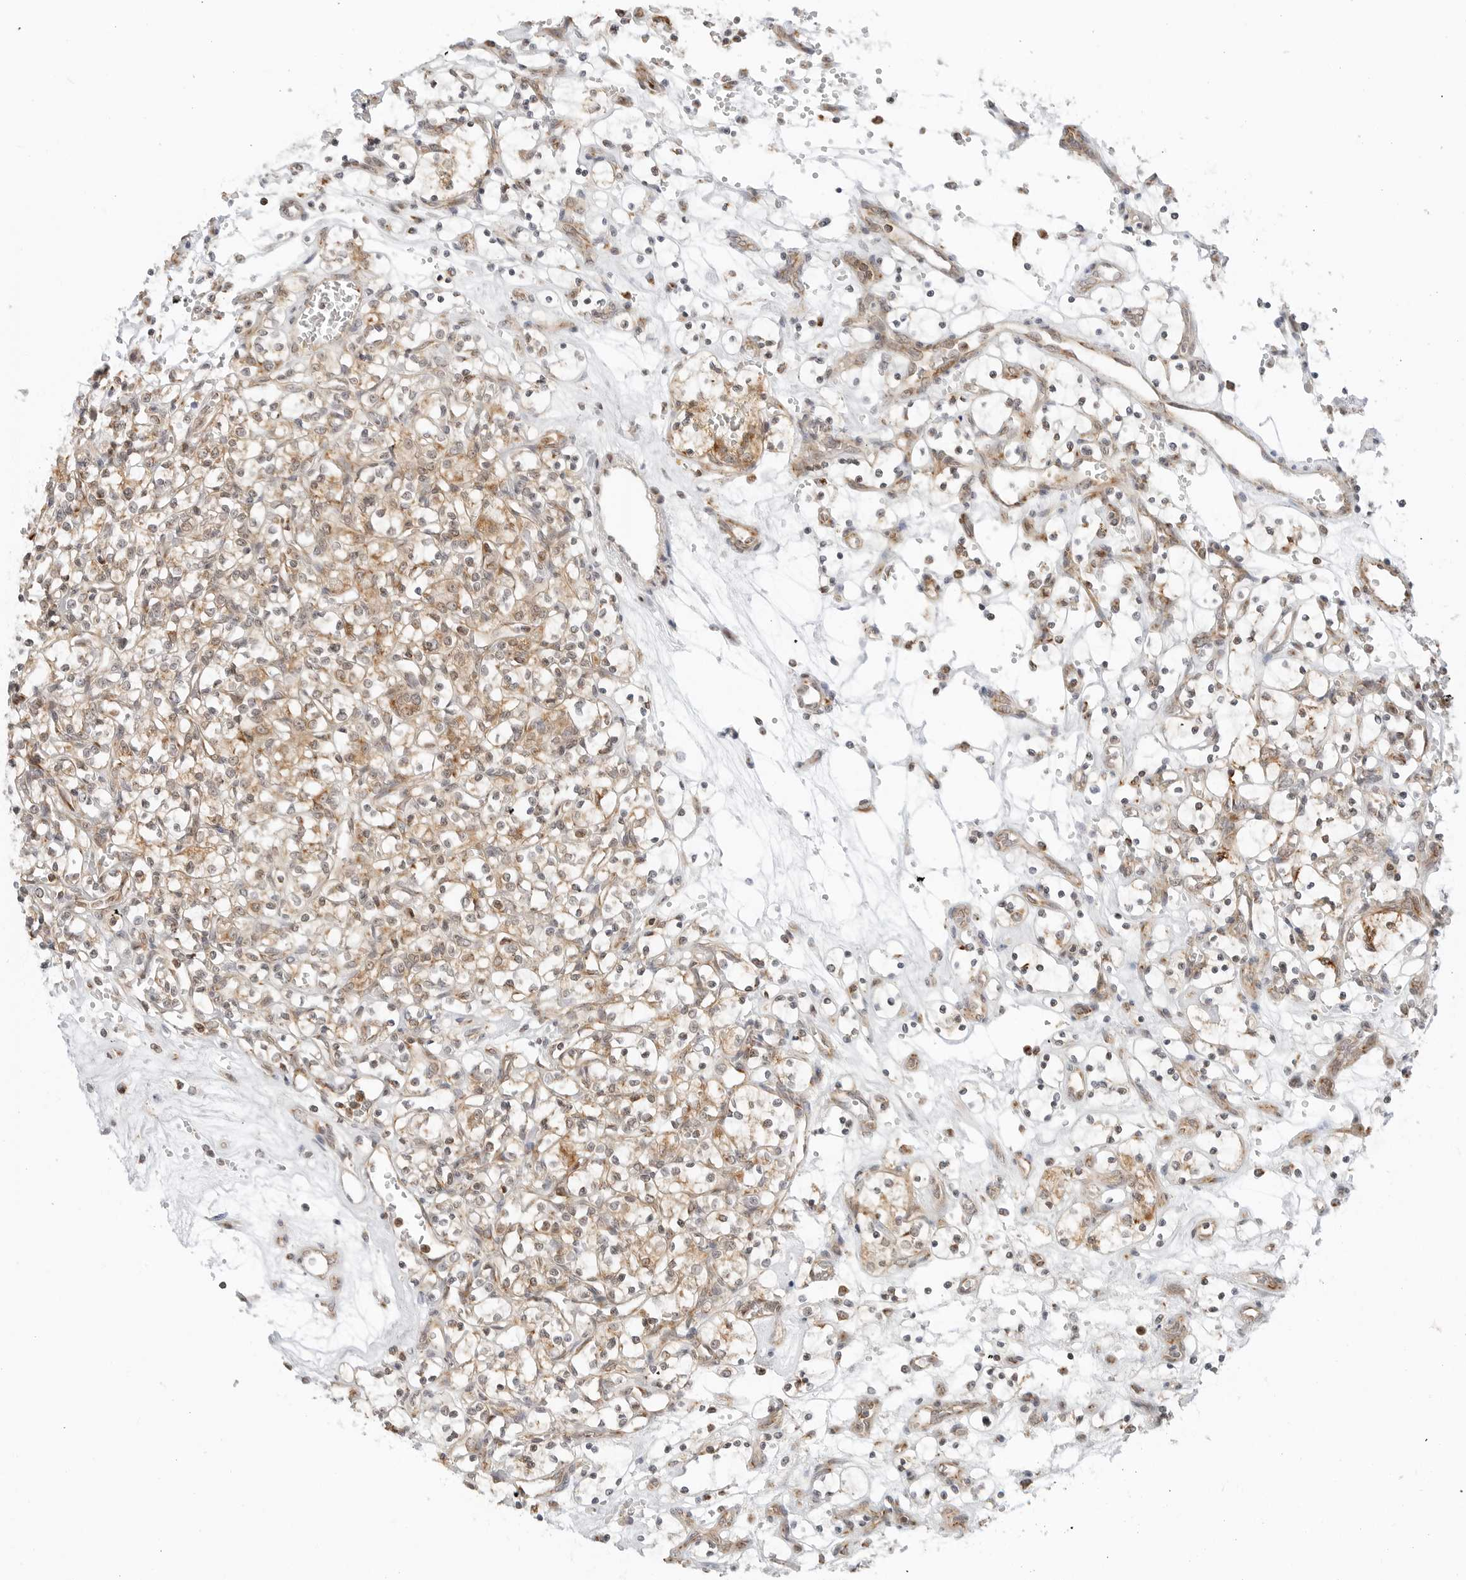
{"staining": {"intensity": "moderate", "quantity": ">75%", "location": "cytoplasmic/membranous"}, "tissue": "renal cancer", "cell_type": "Tumor cells", "image_type": "cancer", "snomed": [{"axis": "morphology", "description": "Adenocarcinoma, NOS"}, {"axis": "topography", "description": "Kidney"}], "caption": "DAB (3,3'-diaminobenzidine) immunohistochemical staining of human renal cancer displays moderate cytoplasmic/membranous protein positivity in about >75% of tumor cells.", "gene": "POLR3GL", "patient": {"sex": "female", "age": 69}}